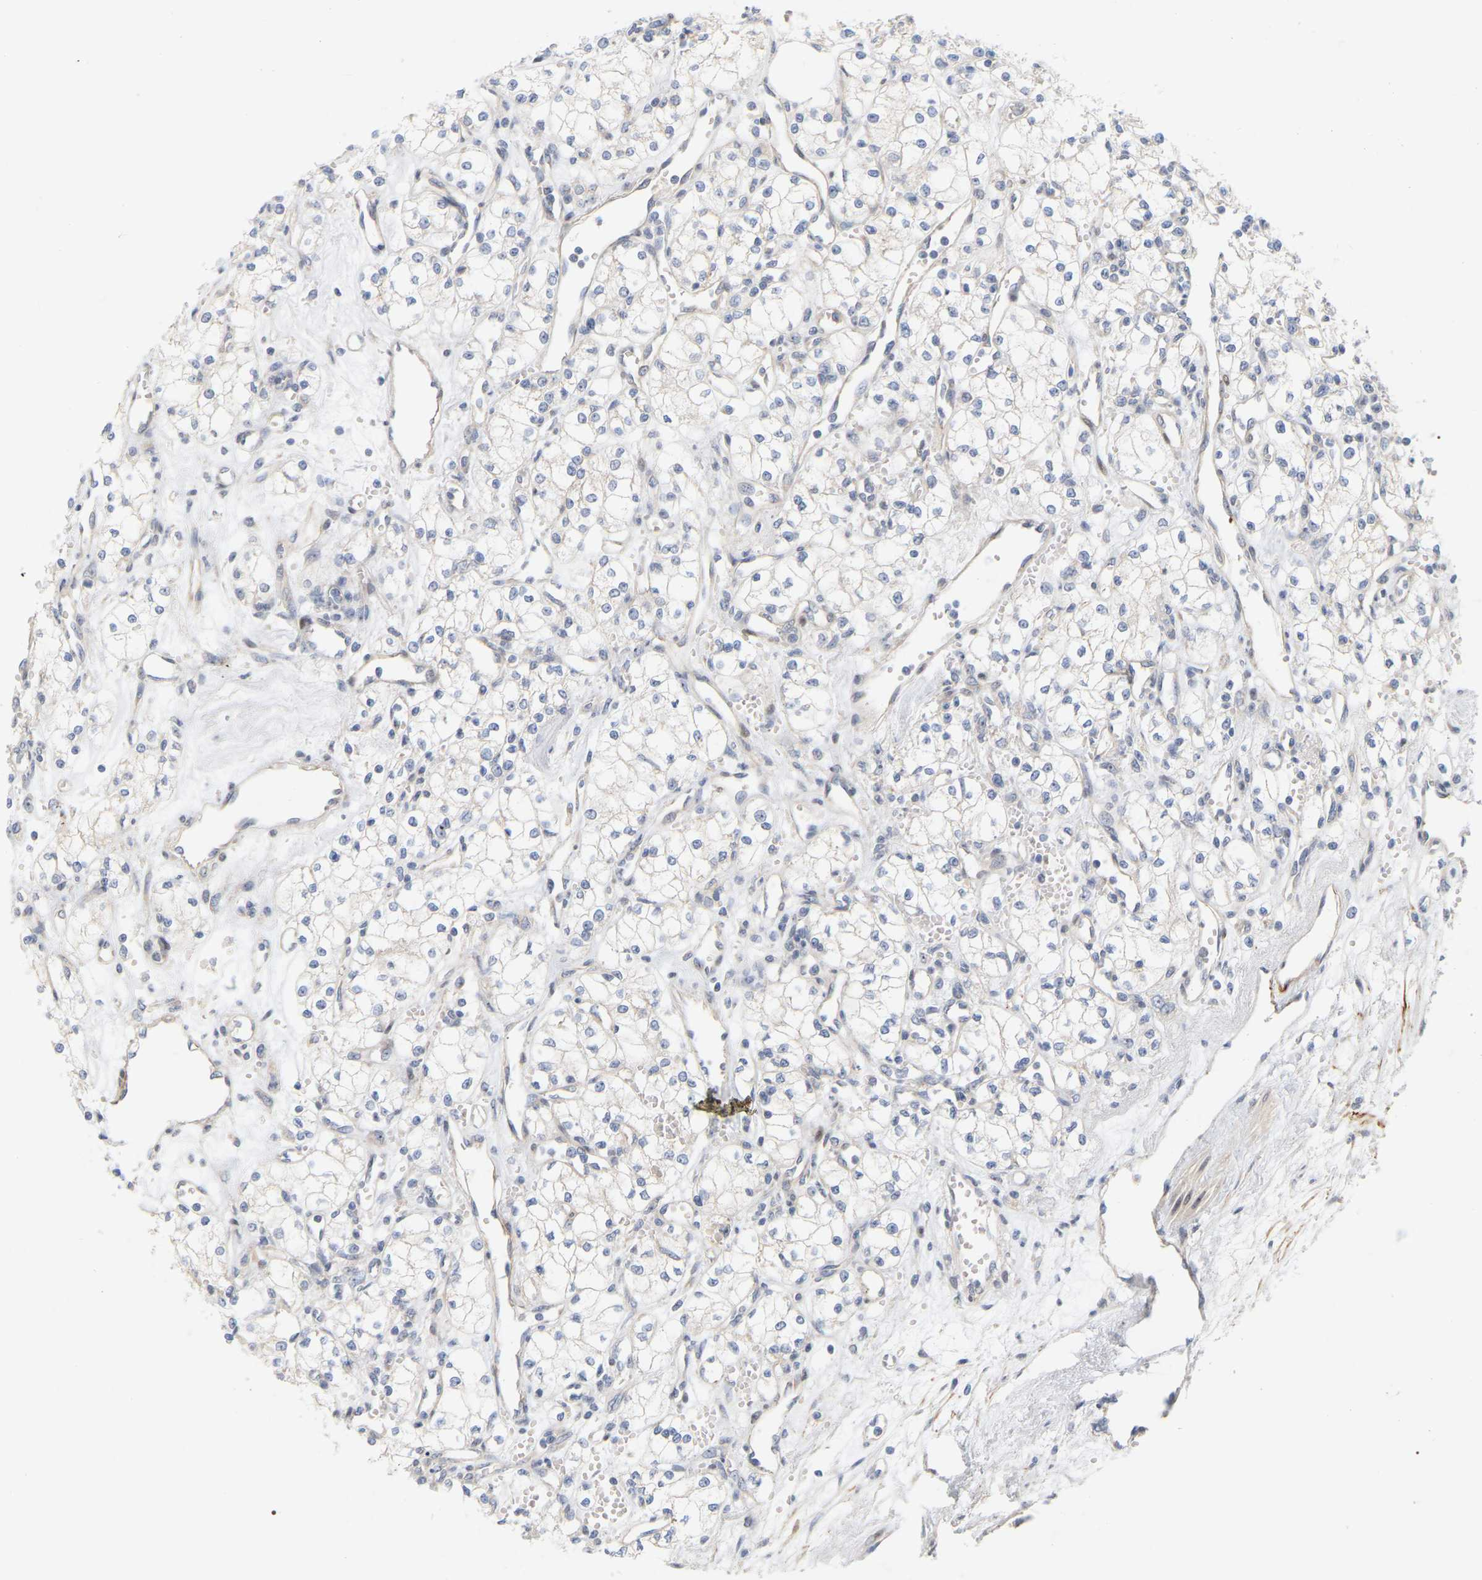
{"staining": {"intensity": "negative", "quantity": "none", "location": "none"}, "tissue": "renal cancer", "cell_type": "Tumor cells", "image_type": "cancer", "snomed": [{"axis": "morphology", "description": "Adenocarcinoma, NOS"}, {"axis": "topography", "description": "Kidney"}], "caption": "IHC photomicrograph of neoplastic tissue: human renal adenocarcinoma stained with DAB reveals no significant protein expression in tumor cells.", "gene": "MINDY4", "patient": {"sex": "male", "age": 59}}